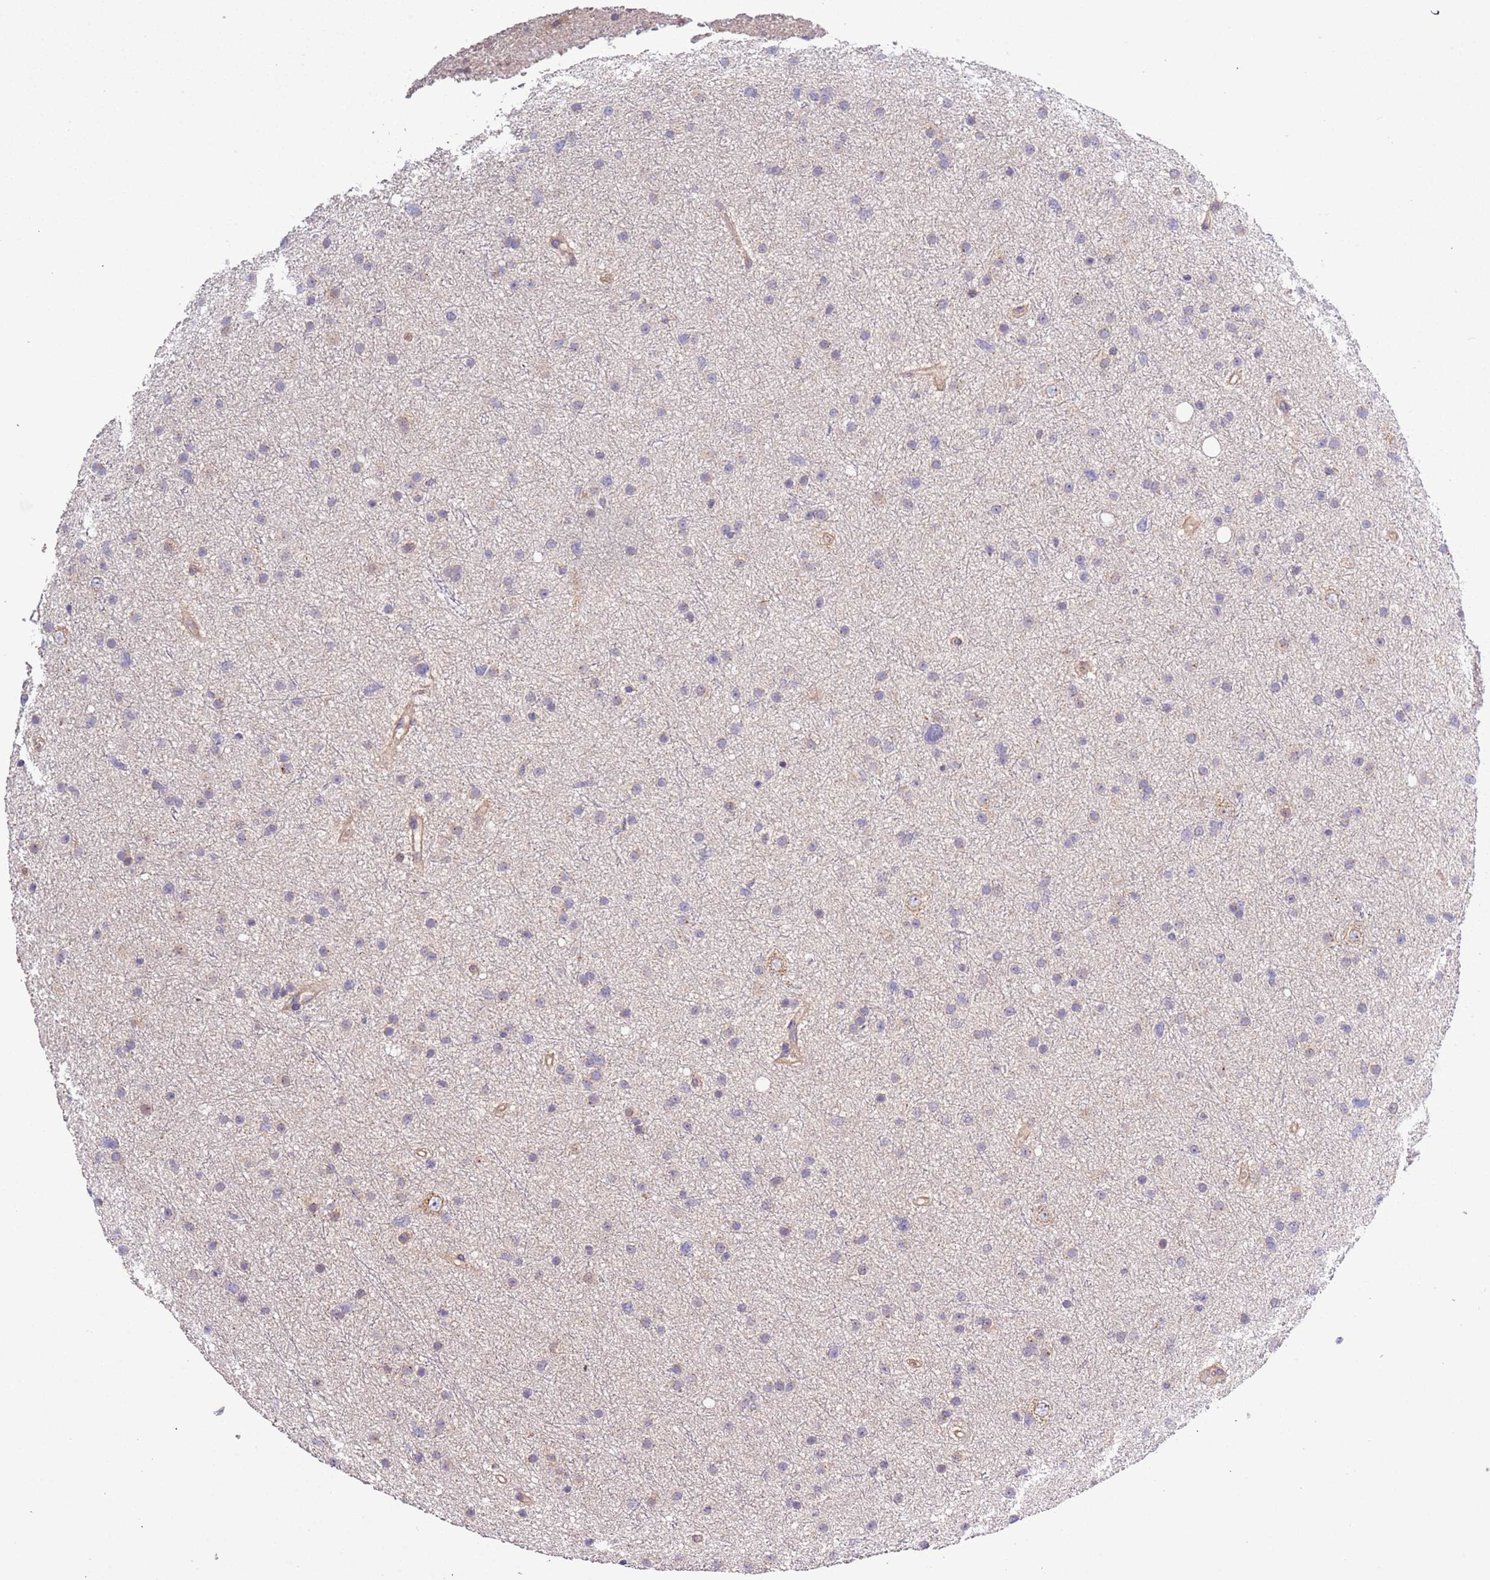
{"staining": {"intensity": "negative", "quantity": "none", "location": "none"}, "tissue": "glioma", "cell_type": "Tumor cells", "image_type": "cancer", "snomed": [{"axis": "morphology", "description": "Glioma, malignant, Low grade"}, {"axis": "topography", "description": "Cerebral cortex"}], "caption": "Protein analysis of glioma exhibits no significant expression in tumor cells. (DAB immunohistochemistry (IHC) visualized using brightfield microscopy, high magnification).", "gene": "LAMB4", "patient": {"sex": "female", "age": 39}}